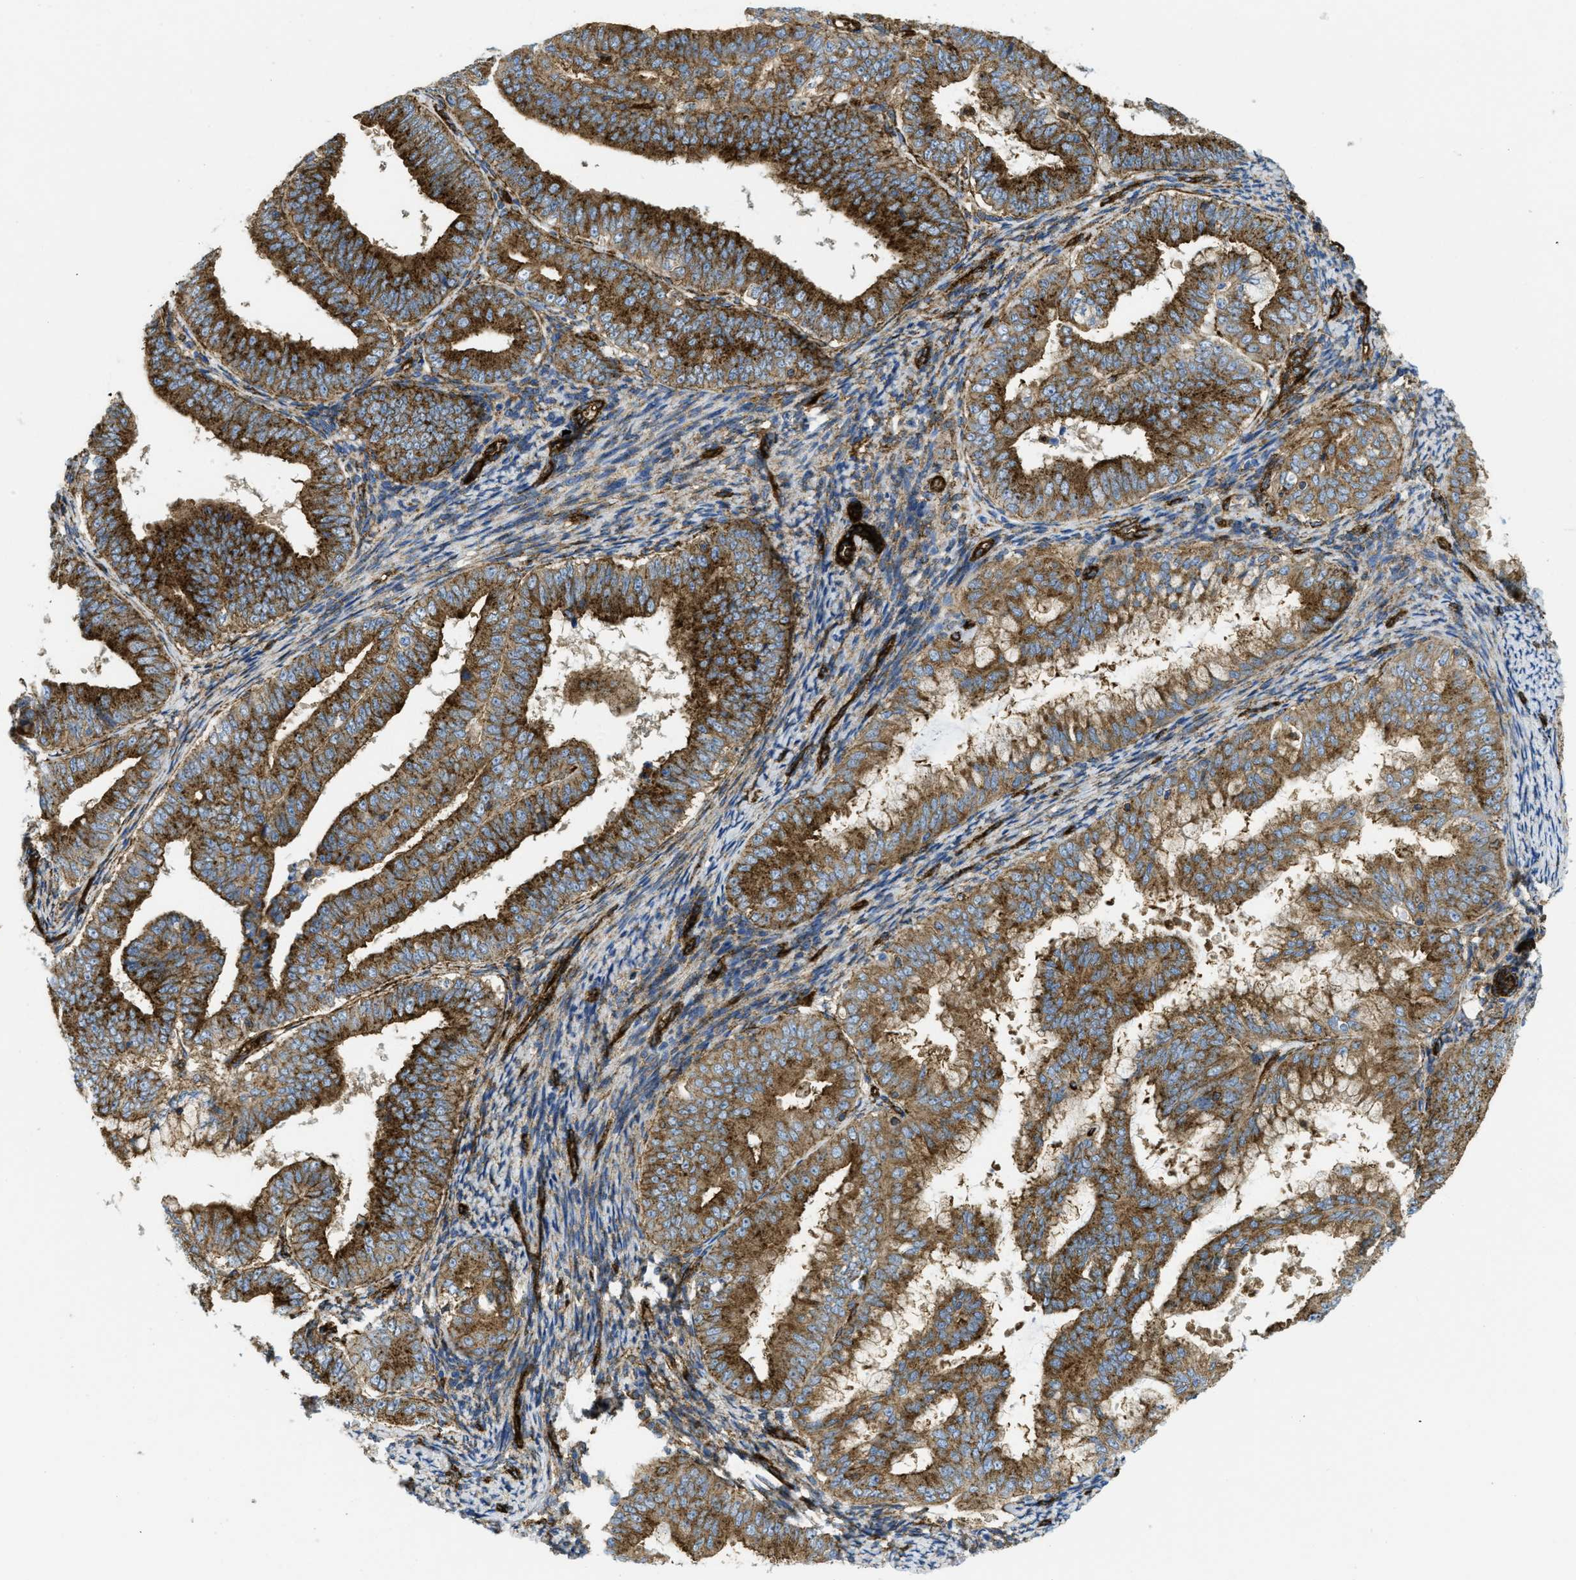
{"staining": {"intensity": "moderate", "quantity": ">75%", "location": "cytoplasmic/membranous"}, "tissue": "endometrial cancer", "cell_type": "Tumor cells", "image_type": "cancer", "snomed": [{"axis": "morphology", "description": "Adenocarcinoma, NOS"}, {"axis": "topography", "description": "Endometrium"}], "caption": "Protein expression analysis of endometrial cancer (adenocarcinoma) reveals moderate cytoplasmic/membranous staining in about >75% of tumor cells. Nuclei are stained in blue.", "gene": "HIP1", "patient": {"sex": "female", "age": 63}}